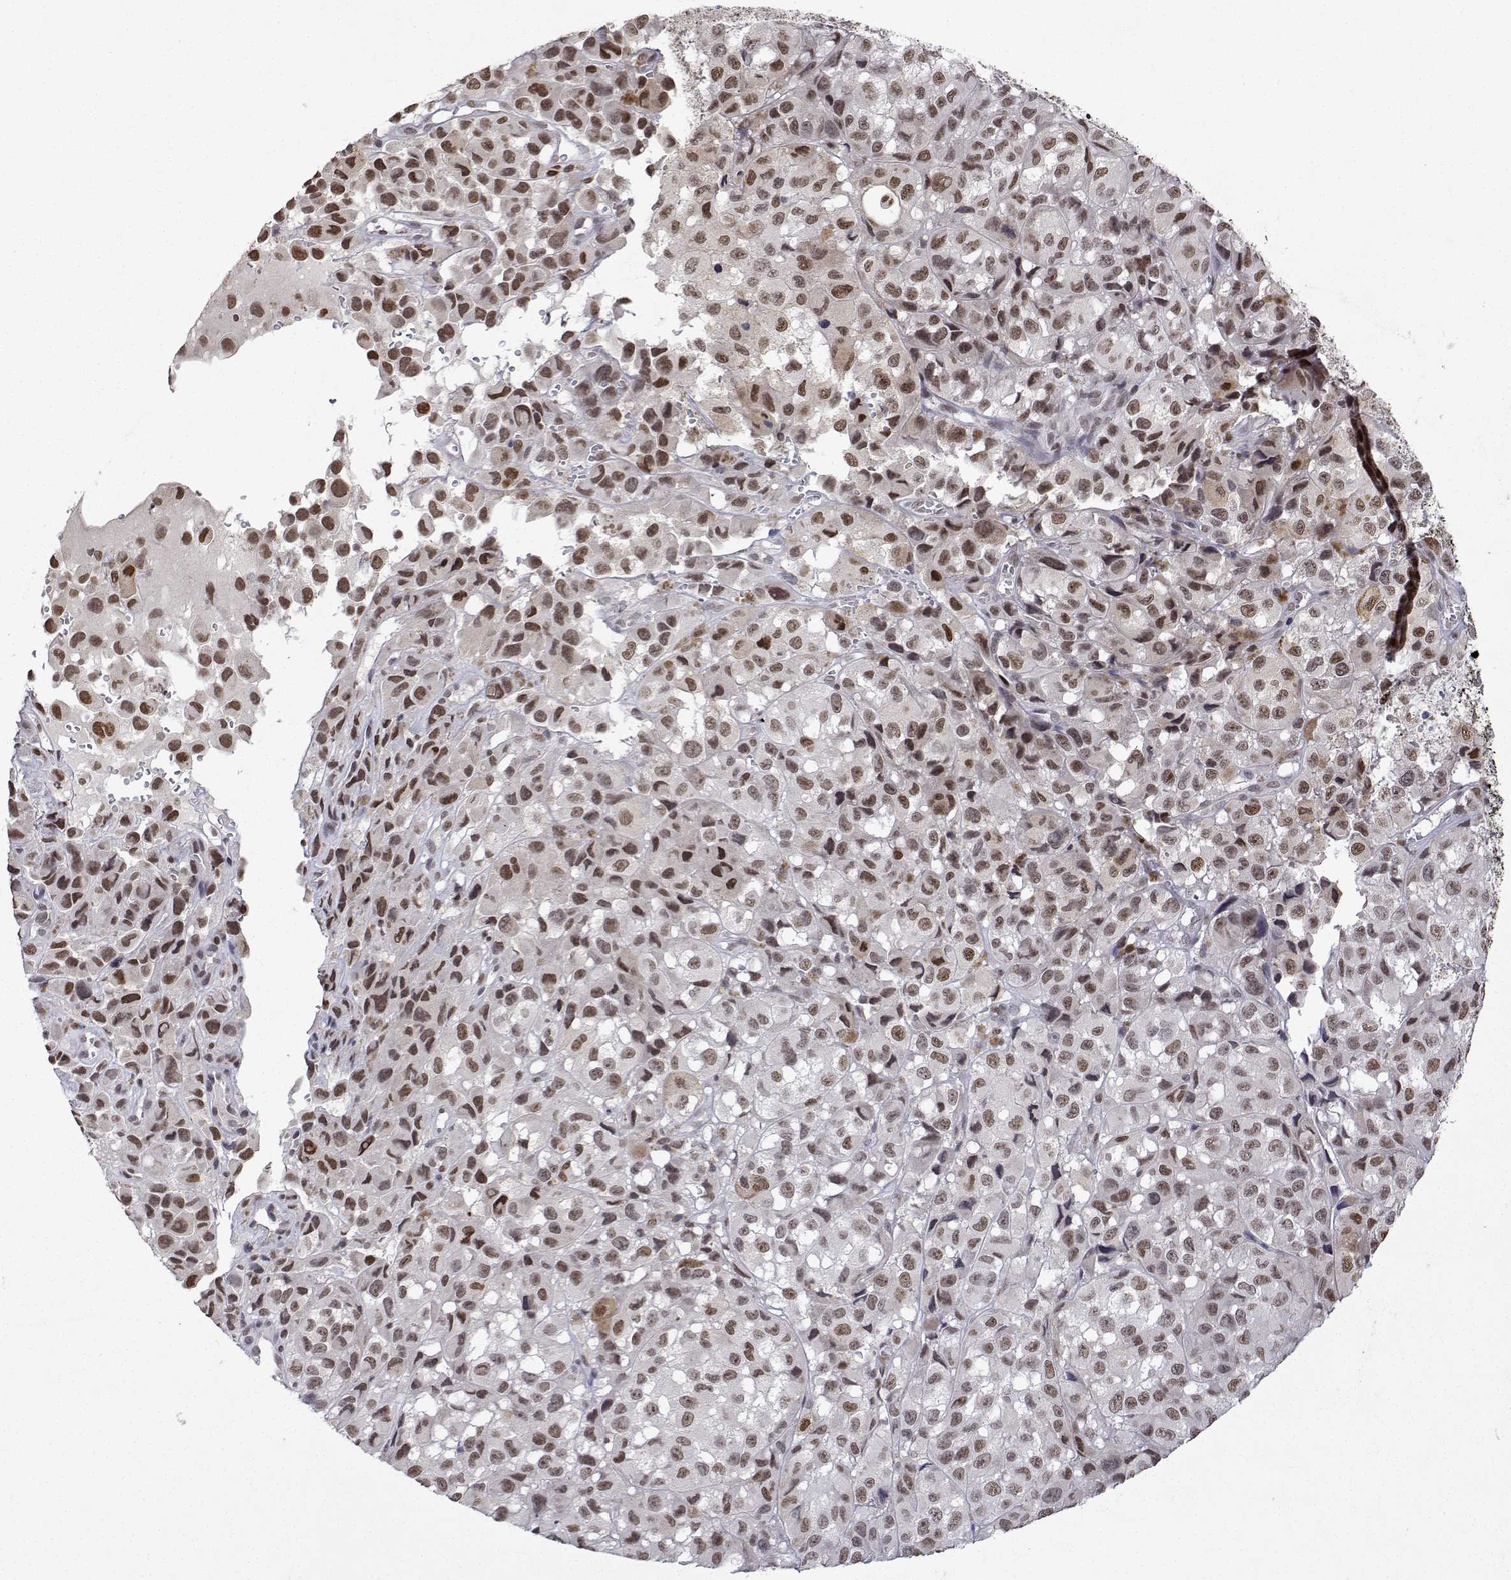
{"staining": {"intensity": "moderate", "quantity": ">75%", "location": "nuclear"}, "tissue": "melanoma", "cell_type": "Tumor cells", "image_type": "cancer", "snomed": [{"axis": "morphology", "description": "Malignant melanoma, NOS"}, {"axis": "topography", "description": "Skin"}], "caption": "Protein expression by immunohistochemistry shows moderate nuclear expression in approximately >75% of tumor cells in melanoma.", "gene": "XPC", "patient": {"sex": "male", "age": 93}}